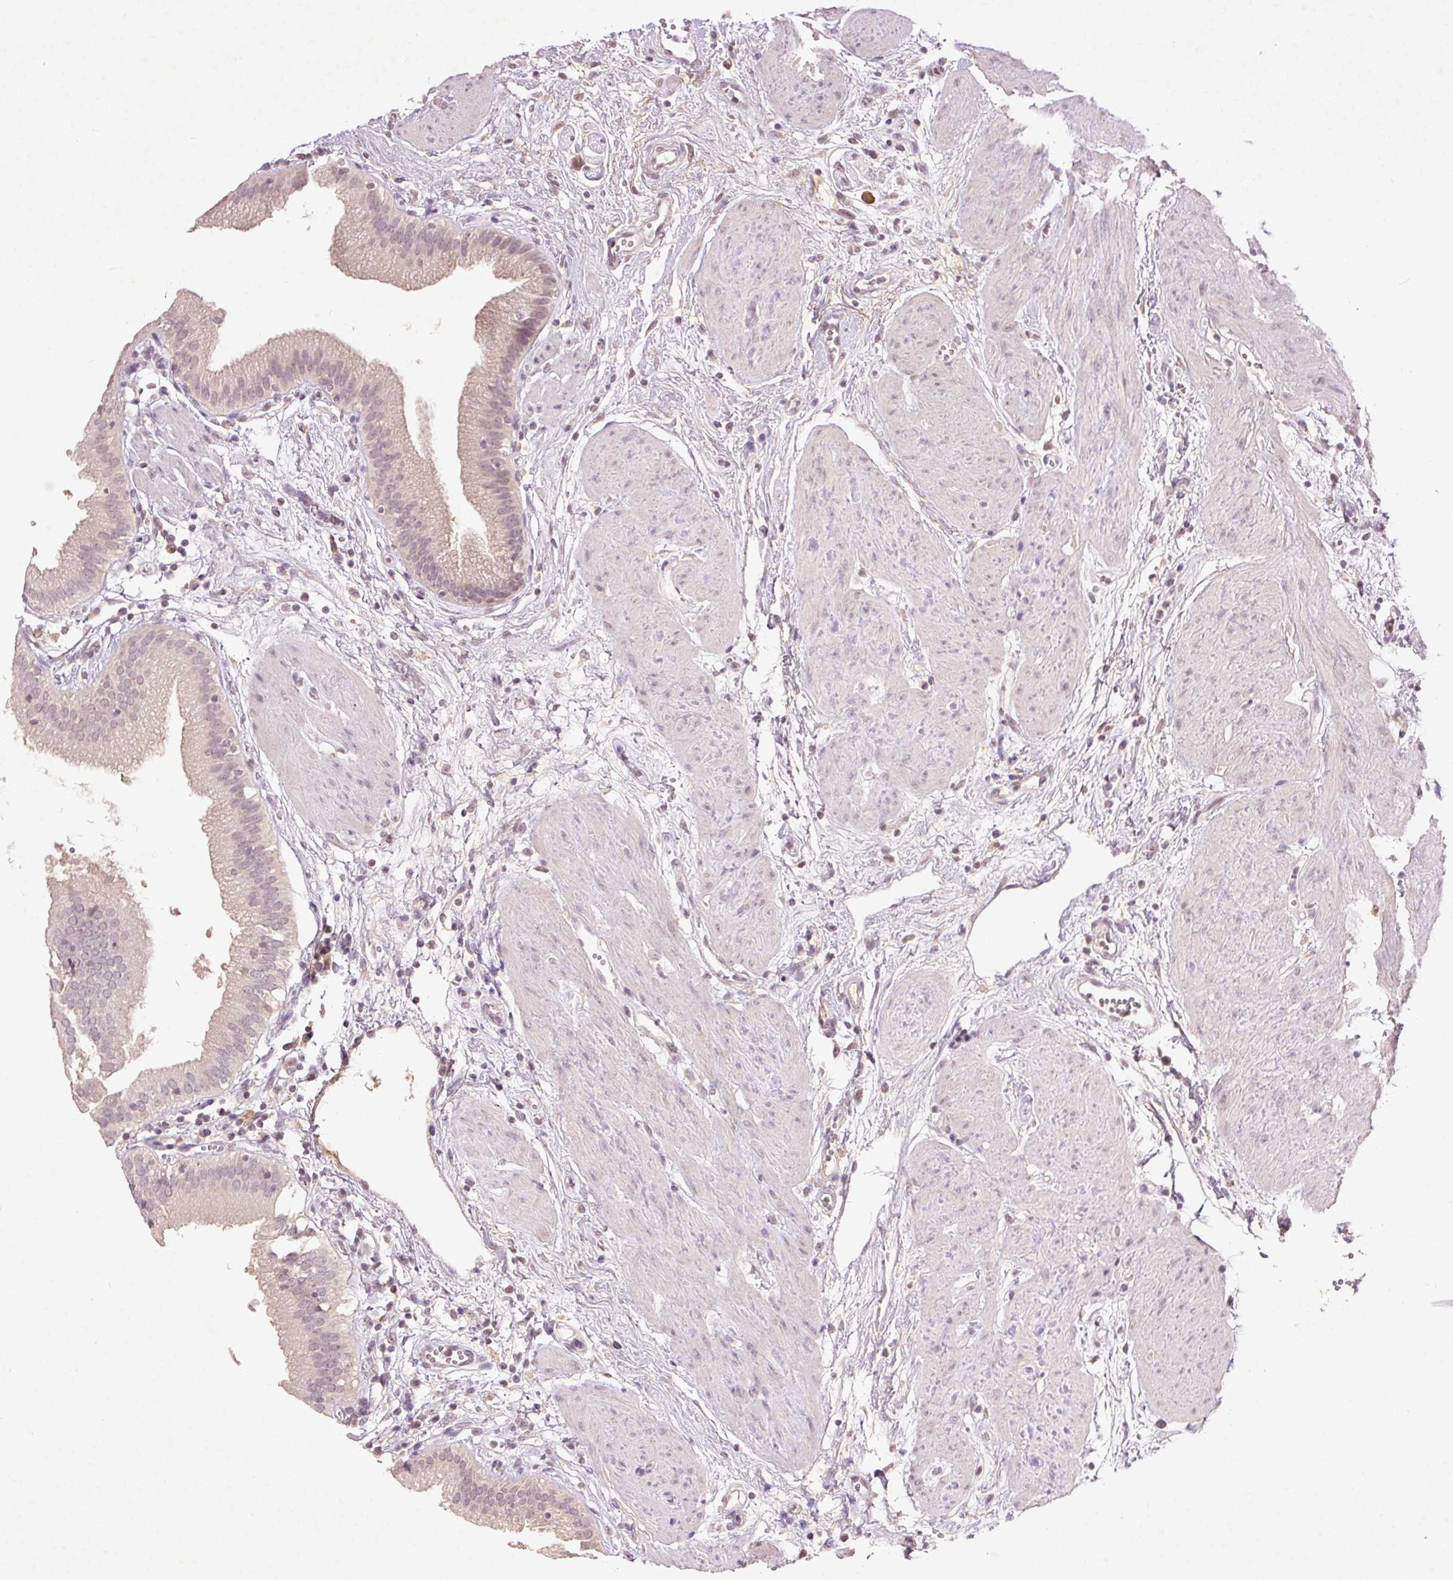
{"staining": {"intensity": "weak", "quantity": "<25%", "location": "cytoplasmic/membranous"}, "tissue": "gallbladder", "cell_type": "Glandular cells", "image_type": "normal", "snomed": [{"axis": "morphology", "description": "Normal tissue, NOS"}, {"axis": "topography", "description": "Gallbladder"}], "caption": "DAB (3,3'-diaminobenzidine) immunohistochemical staining of benign human gallbladder exhibits no significant positivity in glandular cells.", "gene": "FAM168B", "patient": {"sex": "female", "age": 65}}